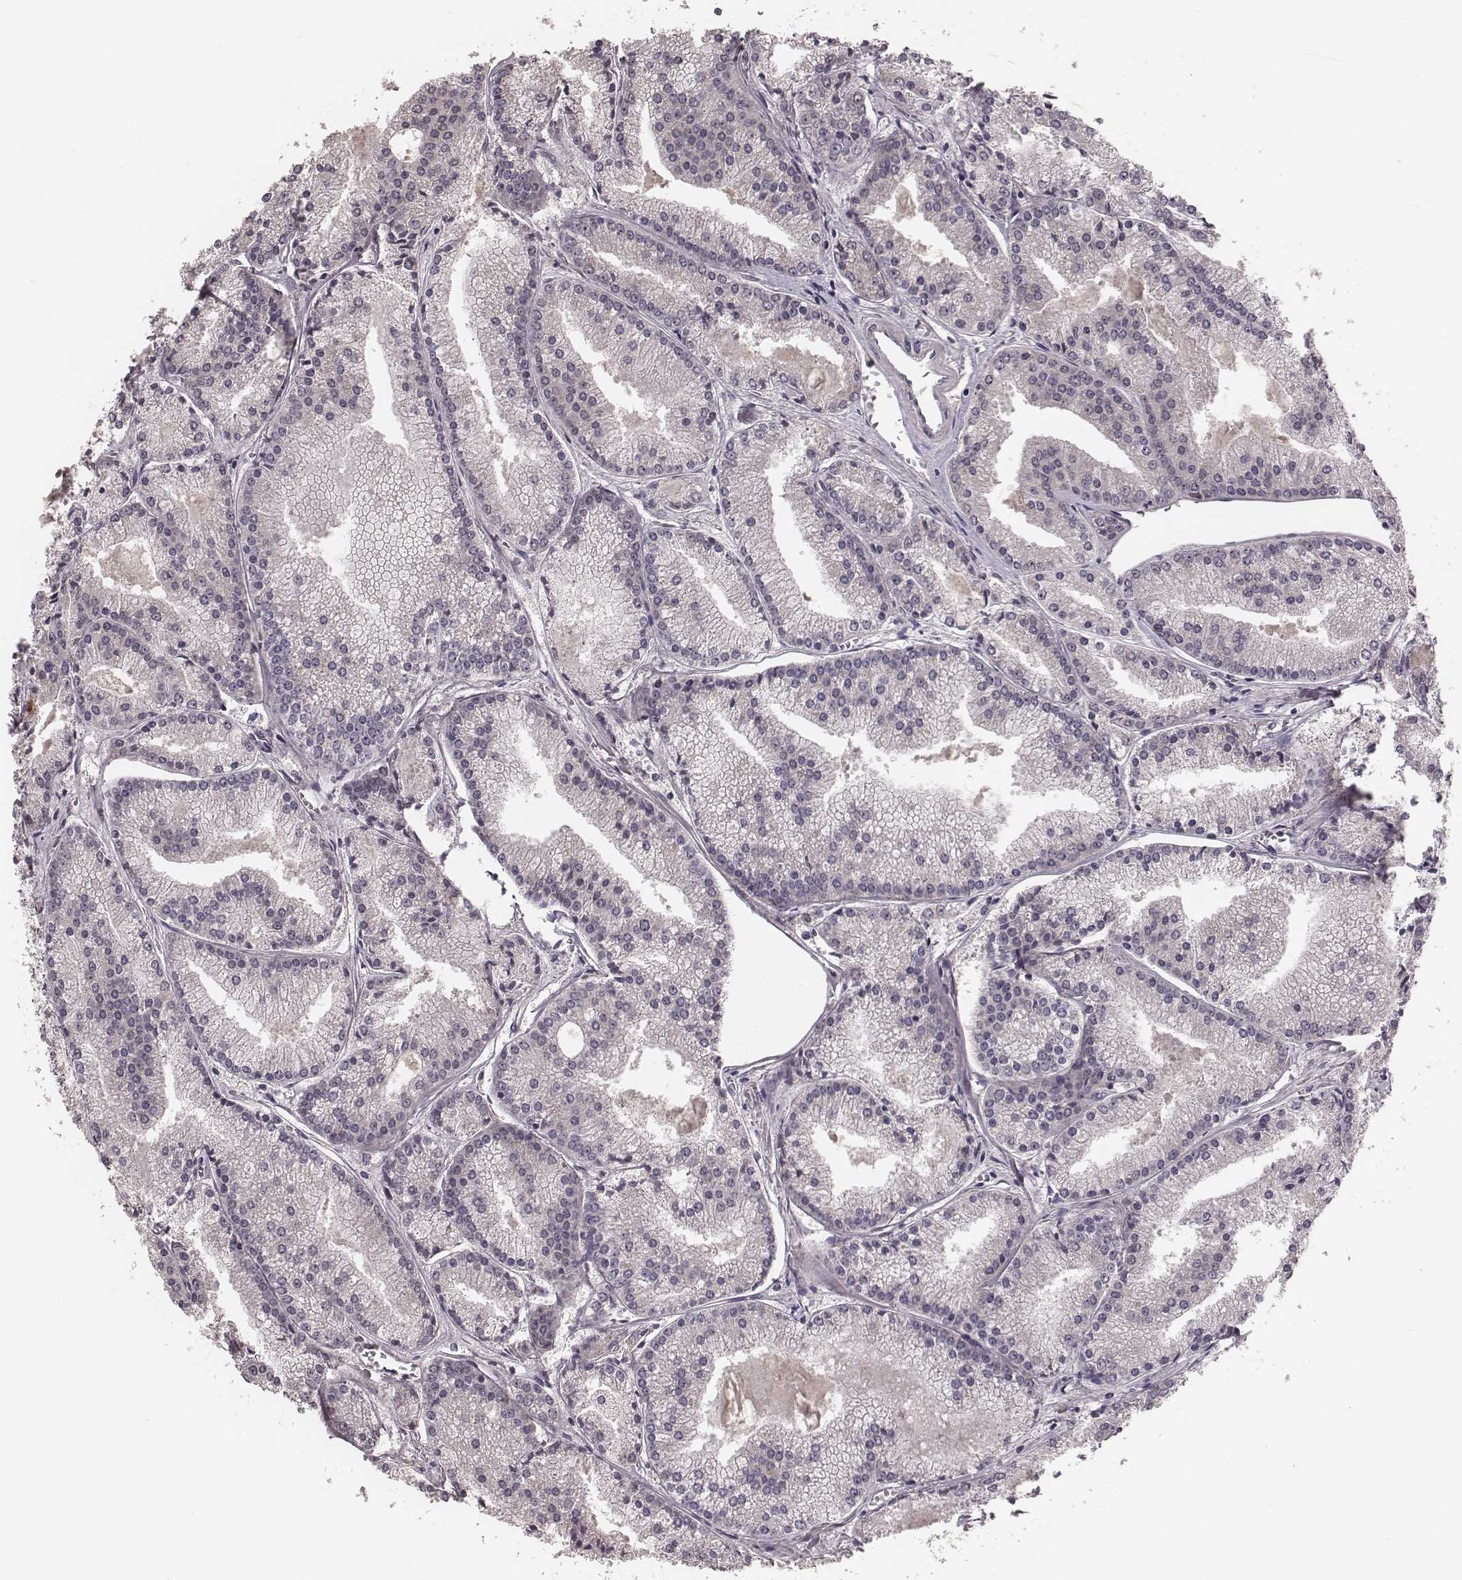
{"staining": {"intensity": "negative", "quantity": "none", "location": "none"}, "tissue": "prostate cancer", "cell_type": "Tumor cells", "image_type": "cancer", "snomed": [{"axis": "morphology", "description": "Adenocarcinoma, NOS"}, {"axis": "topography", "description": "Prostate"}], "caption": "Immunohistochemical staining of adenocarcinoma (prostate) displays no significant staining in tumor cells.", "gene": "IL5", "patient": {"sex": "male", "age": 72}}